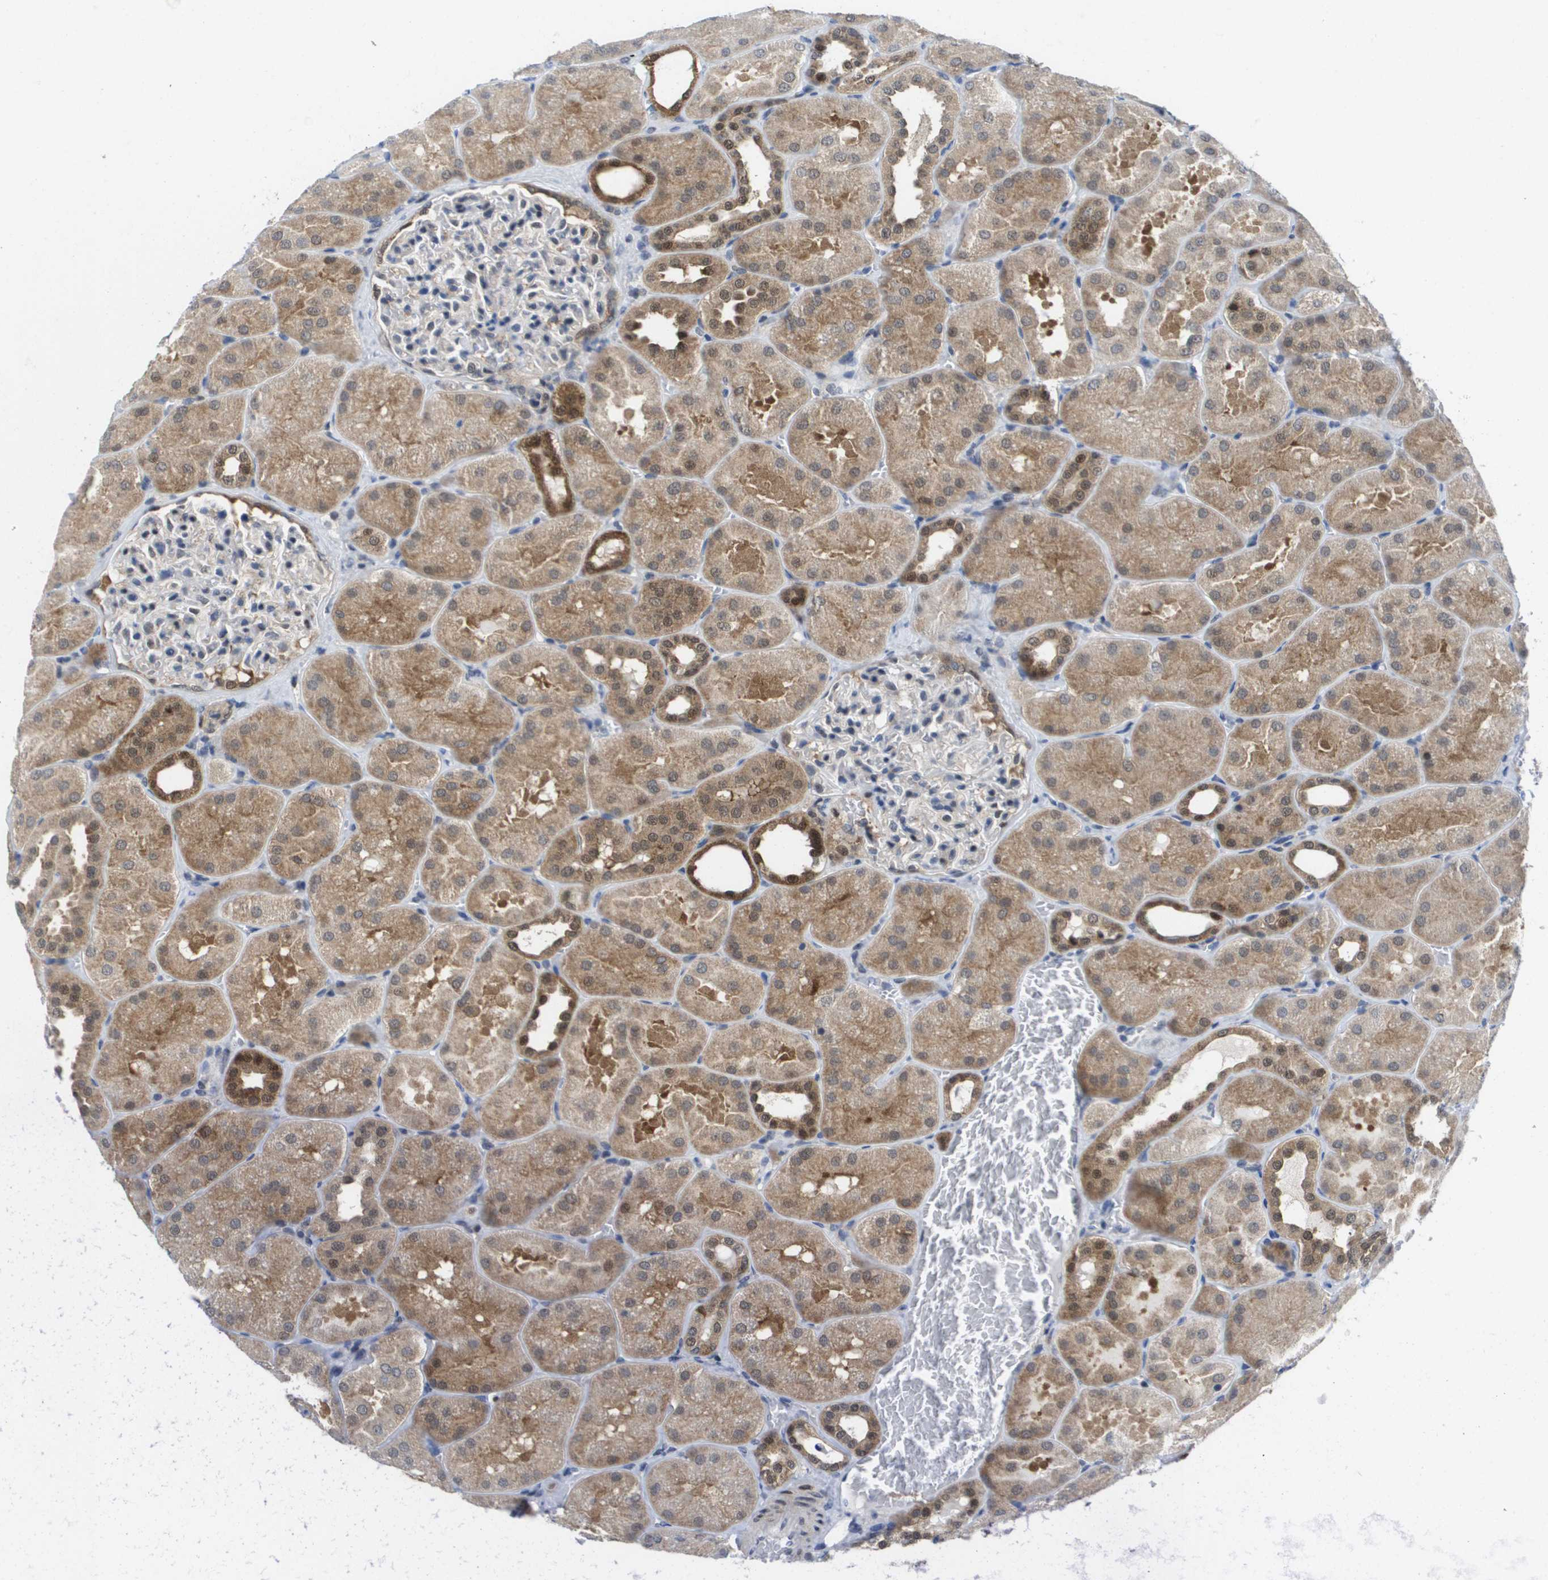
{"staining": {"intensity": "moderate", "quantity": "<25%", "location": "nuclear"}, "tissue": "kidney", "cell_type": "Cells in glomeruli", "image_type": "normal", "snomed": [{"axis": "morphology", "description": "Normal tissue, NOS"}, {"axis": "topography", "description": "Kidney"}], "caption": "Cells in glomeruli display low levels of moderate nuclear expression in about <25% of cells in unremarkable human kidney. (DAB (3,3'-diaminobenzidine) = brown stain, brightfield microscopy at high magnification).", "gene": "FKBP4", "patient": {"sex": "male", "age": 28}}